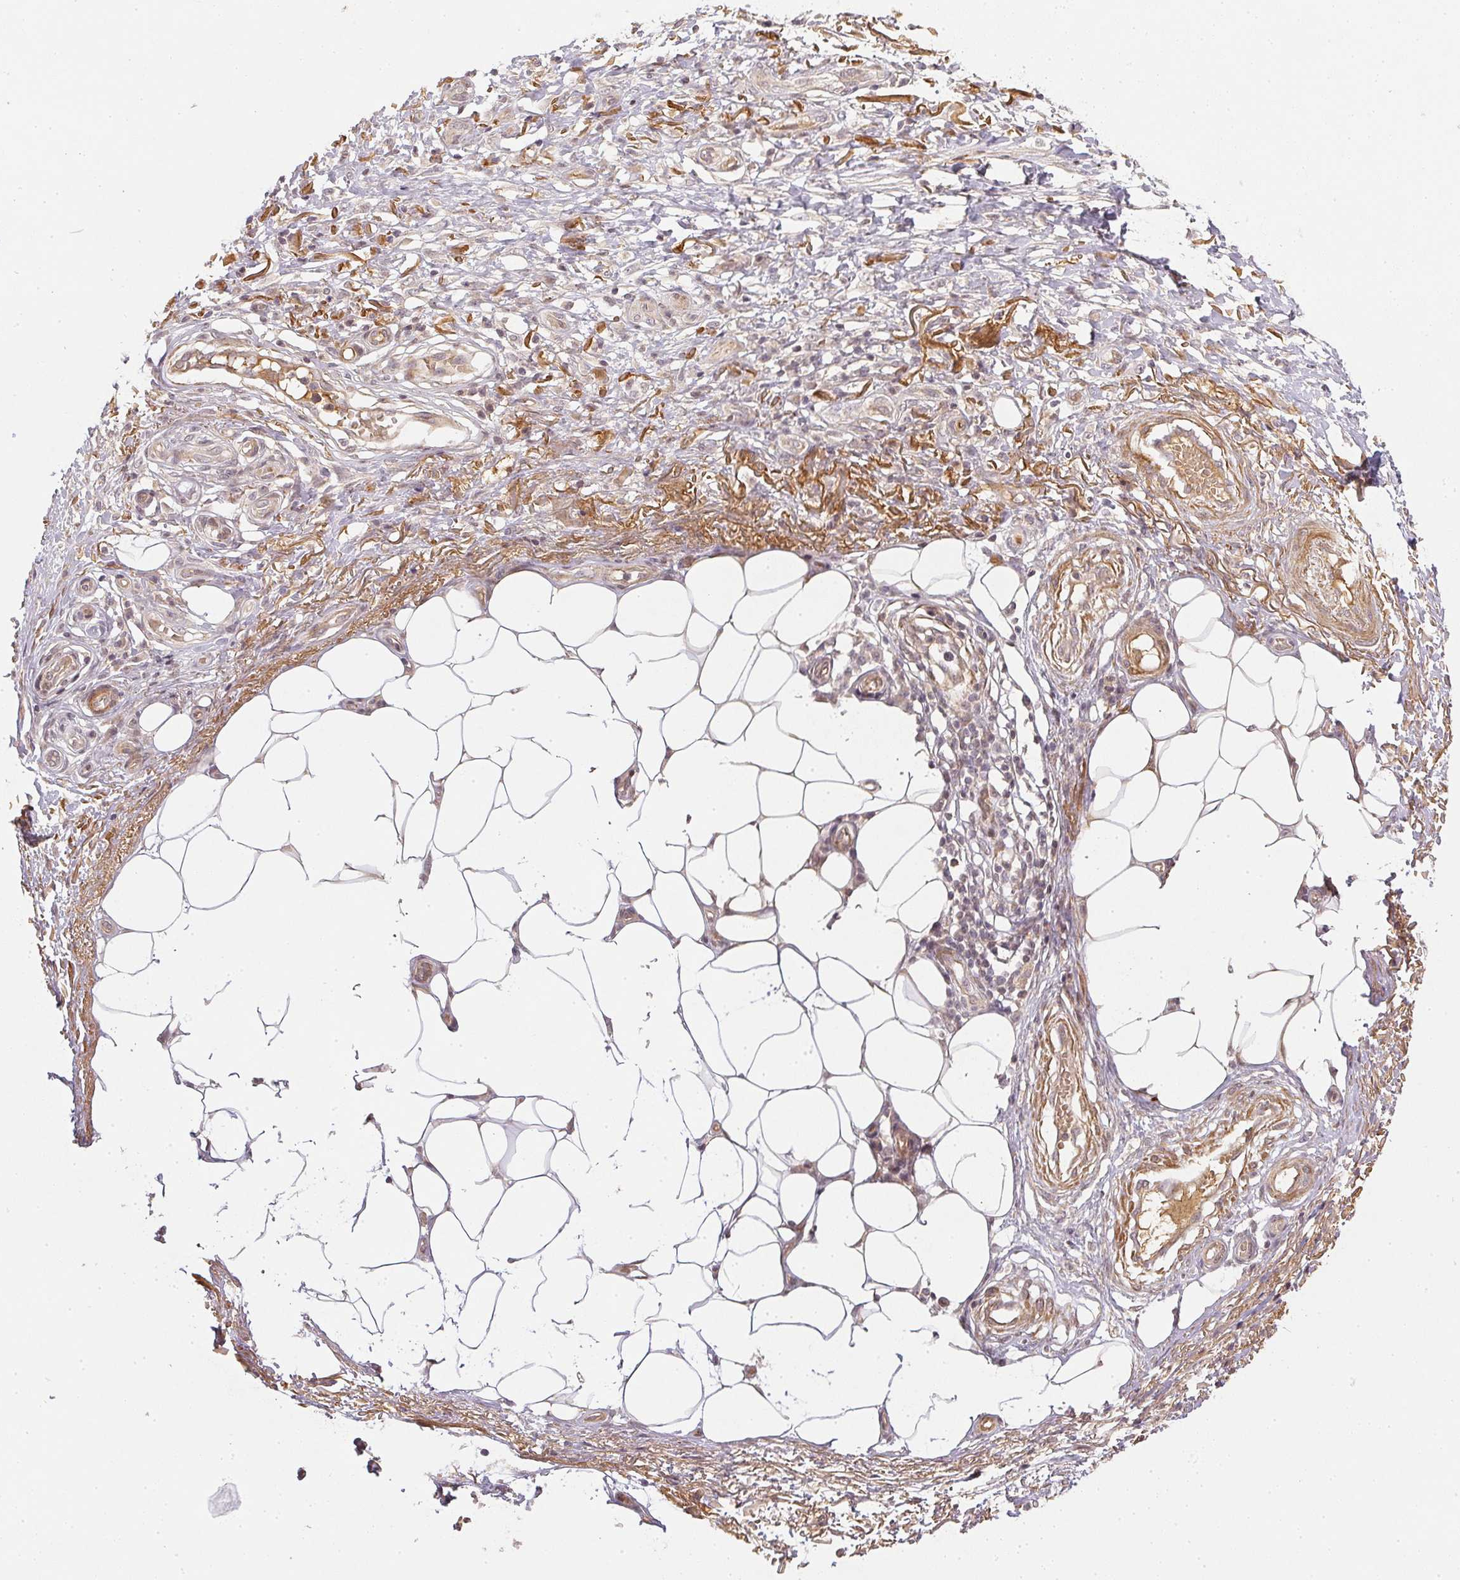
{"staining": {"intensity": "negative", "quantity": "none", "location": "none"}, "tissue": "skin cancer", "cell_type": "Tumor cells", "image_type": "cancer", "snomed": [{"axis": "morphology", "description": "Squamous cell carcinoma, NOS"}, {"axis": "topography", "description": "Skin"}], "caption": "This is an IHC histopathology image of human squamous cell carcinoma (skin). There is no staining in tumor cells.", "gene": "SERPINE1", "patient": {"sex": "male", "age": 70}}